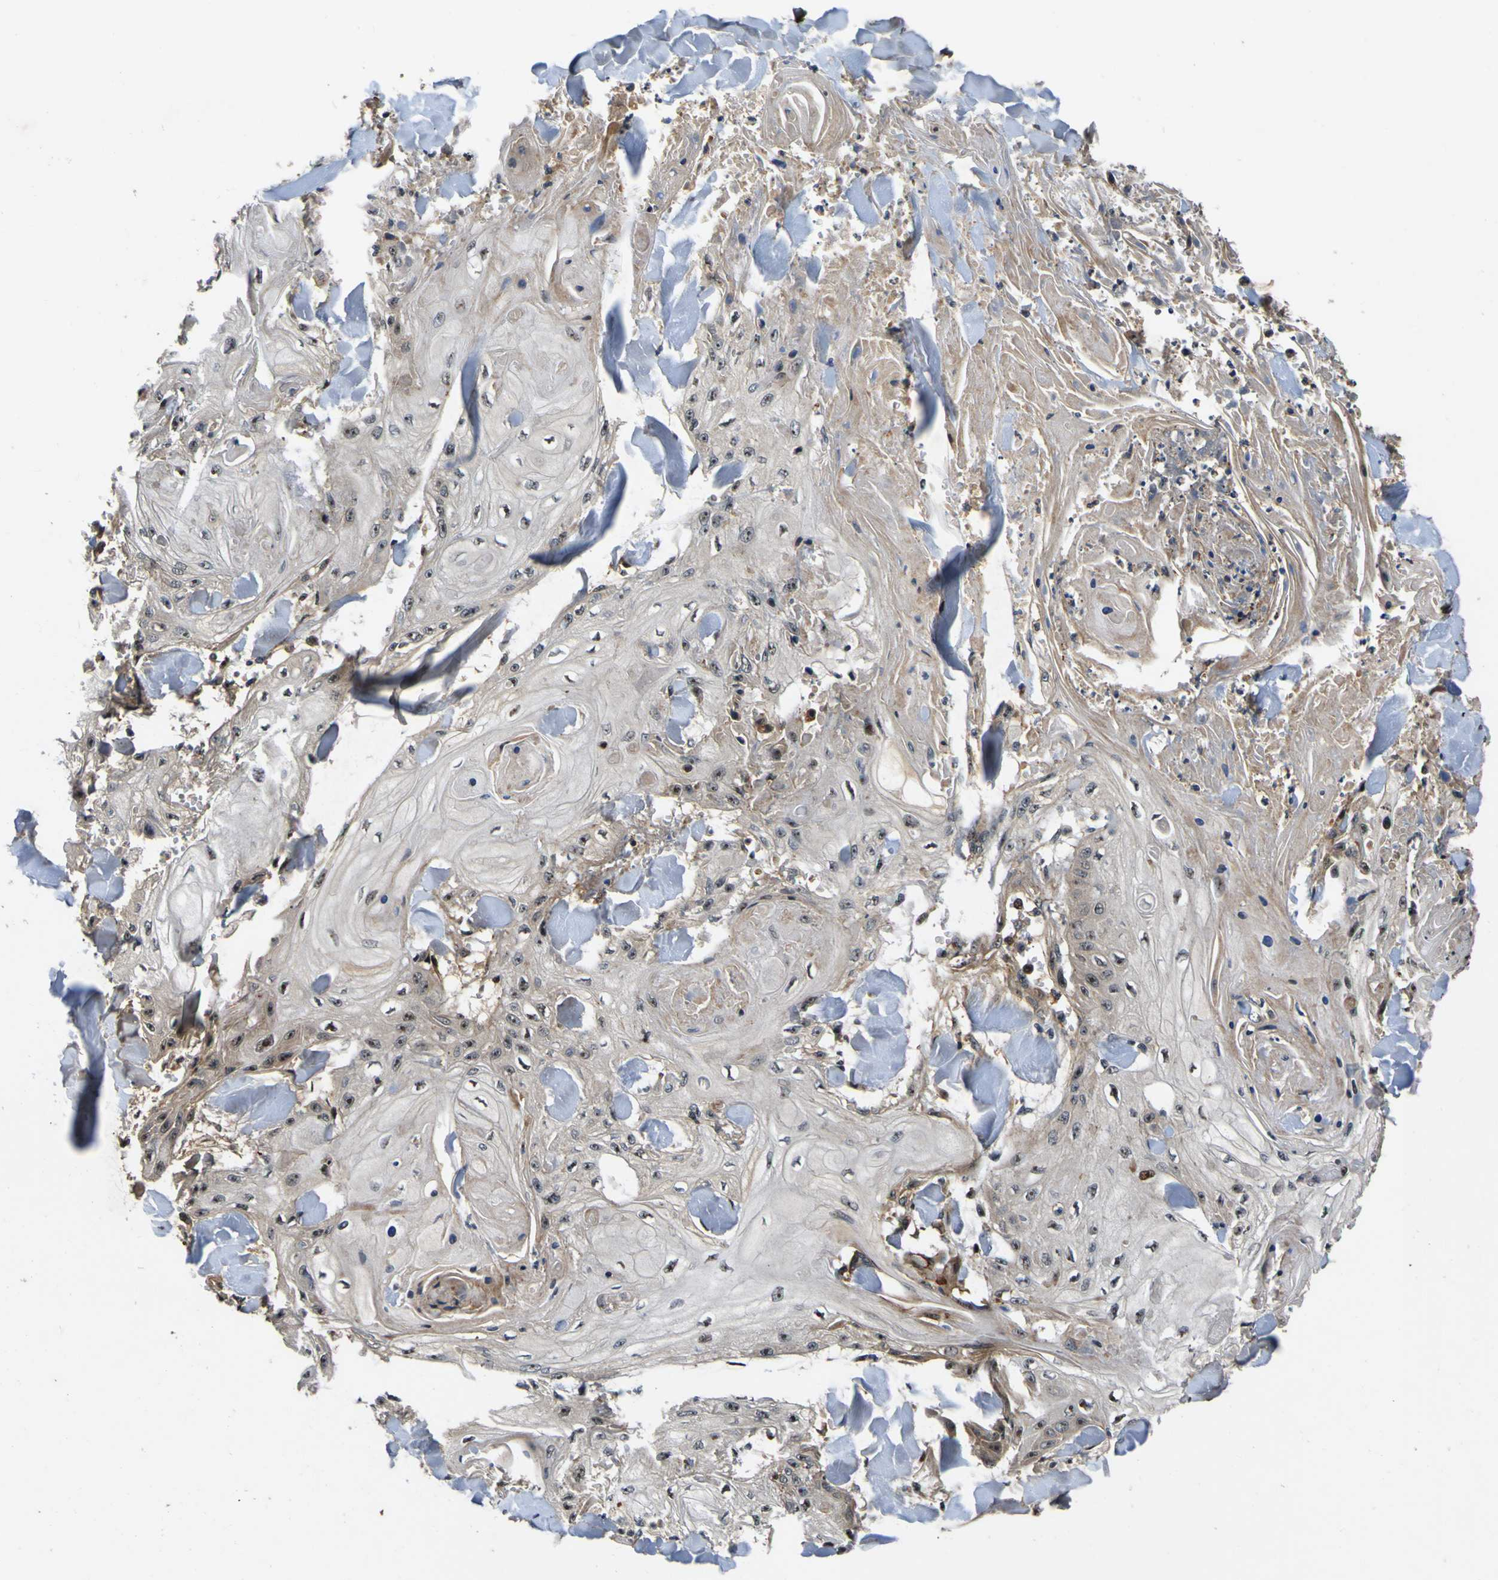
{"staining": {"intensity": "strong", "quantity": "25%-75%", "location": "cytoplasmic/membranous,nuclear"}, "tissue": "skin cancer", "cell_type": "Tumor cells", "image_type": "cancer", "snomed": [{"axis": "morphology", "description": "Squamous cell carcinoma, NOS"}, {"axis": "topography", "description": "Skin"}], "caption": "Squamous cell carcinoma (skin) stained for a protein demonstrates strong cytoplasmic/membranous and nuclear positivity in tumor cells.", "gene": "LRP4", "patient": {"sex": "male", "age": 74}}